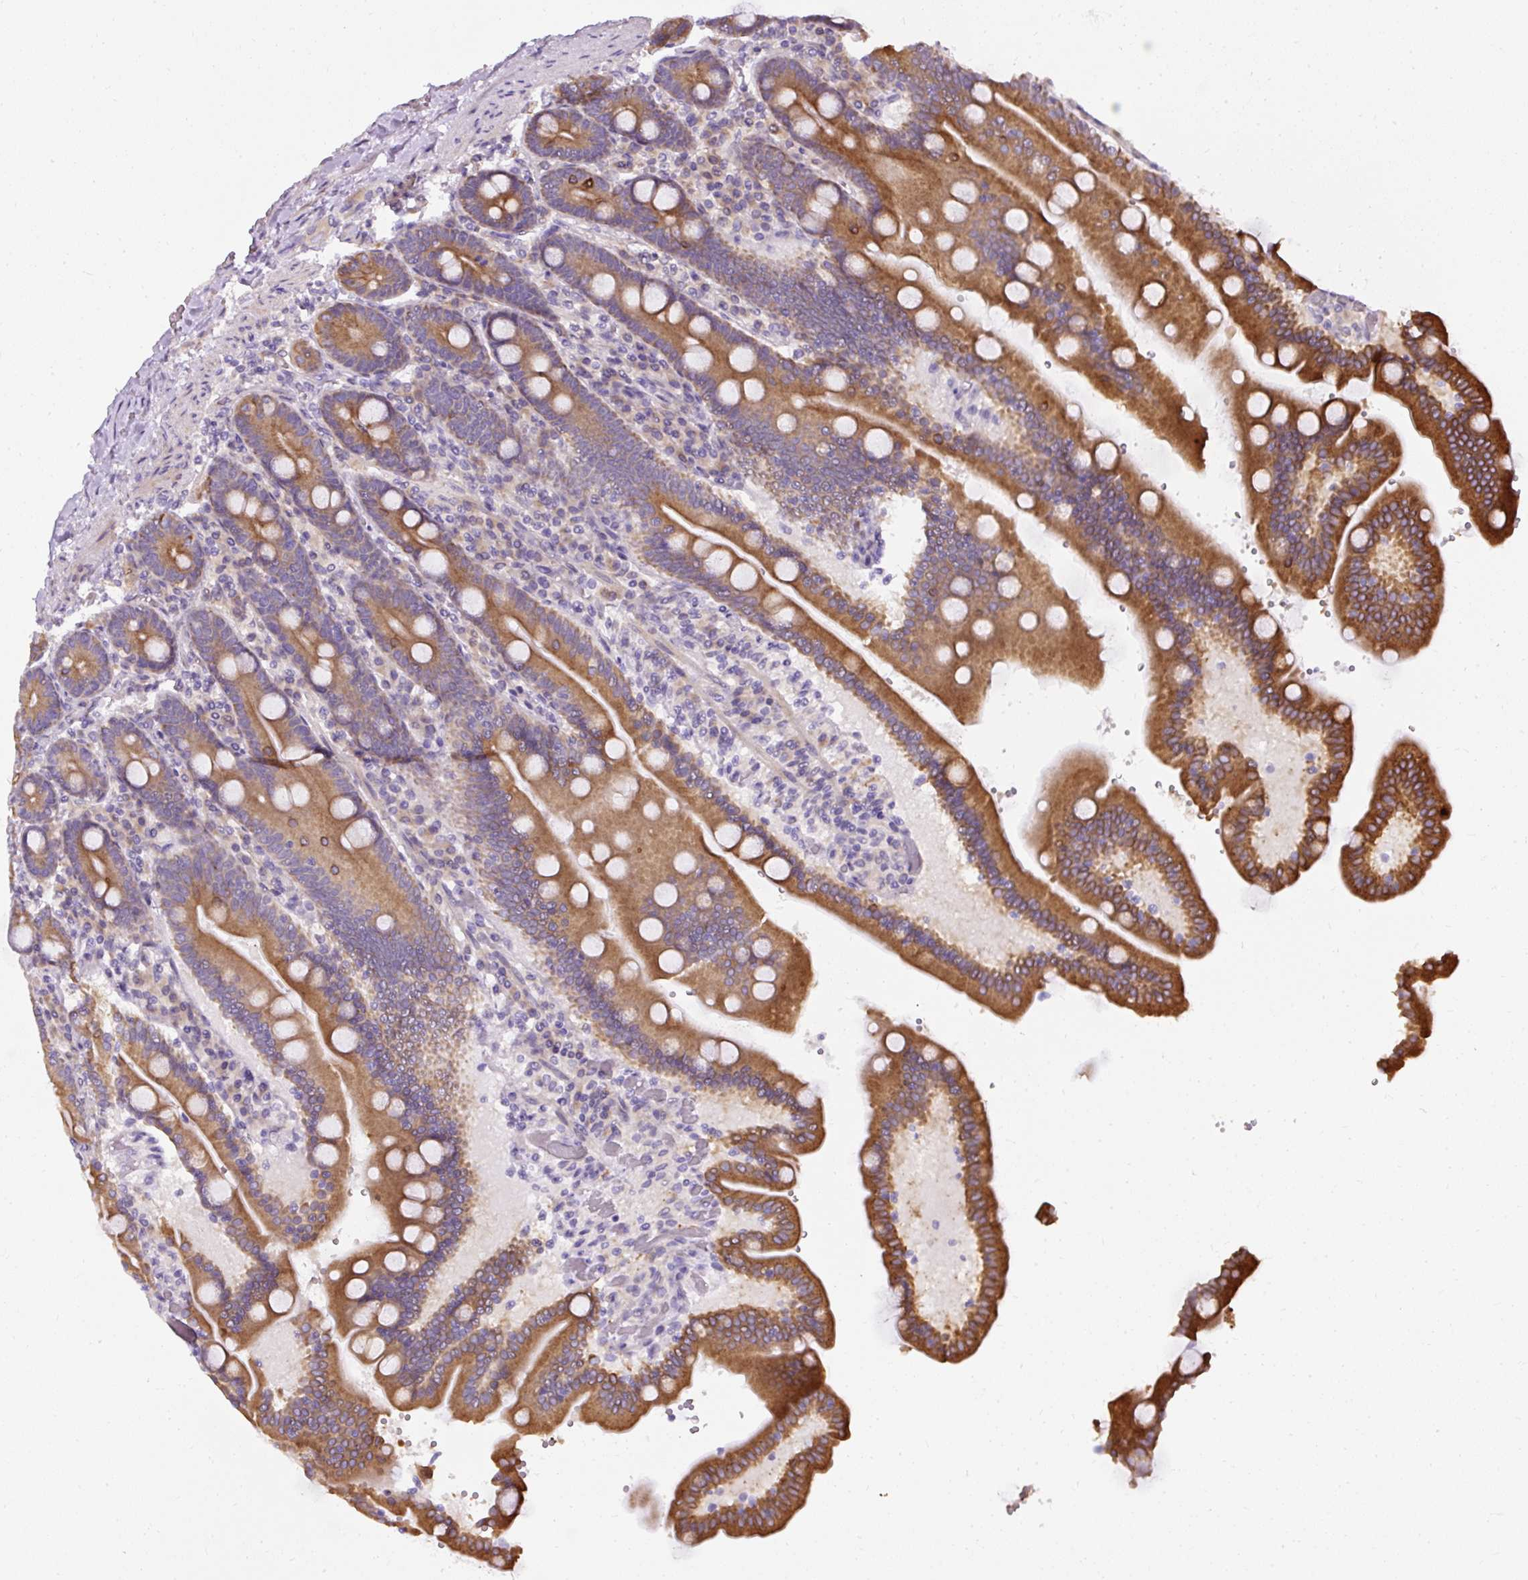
{"staining": {"intensity": "moderate", "quantity": ">75%", "location": "cytoplasmic/membranous"}, "tissue": "duodenum", "cell_type": "Glandular cells", "image_type": "normal", "snomed": [{"axis": "morphology", "description": "Normal tissue, NOS"}, {"axis": "topography", "description": "Duodenum"}], "caption": "Immunohistochemistry (IHC) (DAB) staining of benign human duodenum displays moderate cytoplasmic/membranous protein positivity in approximately >75% of glandular cells.", "gene": "FAM149A", "patient": {"sex": "female", "age": 62}}